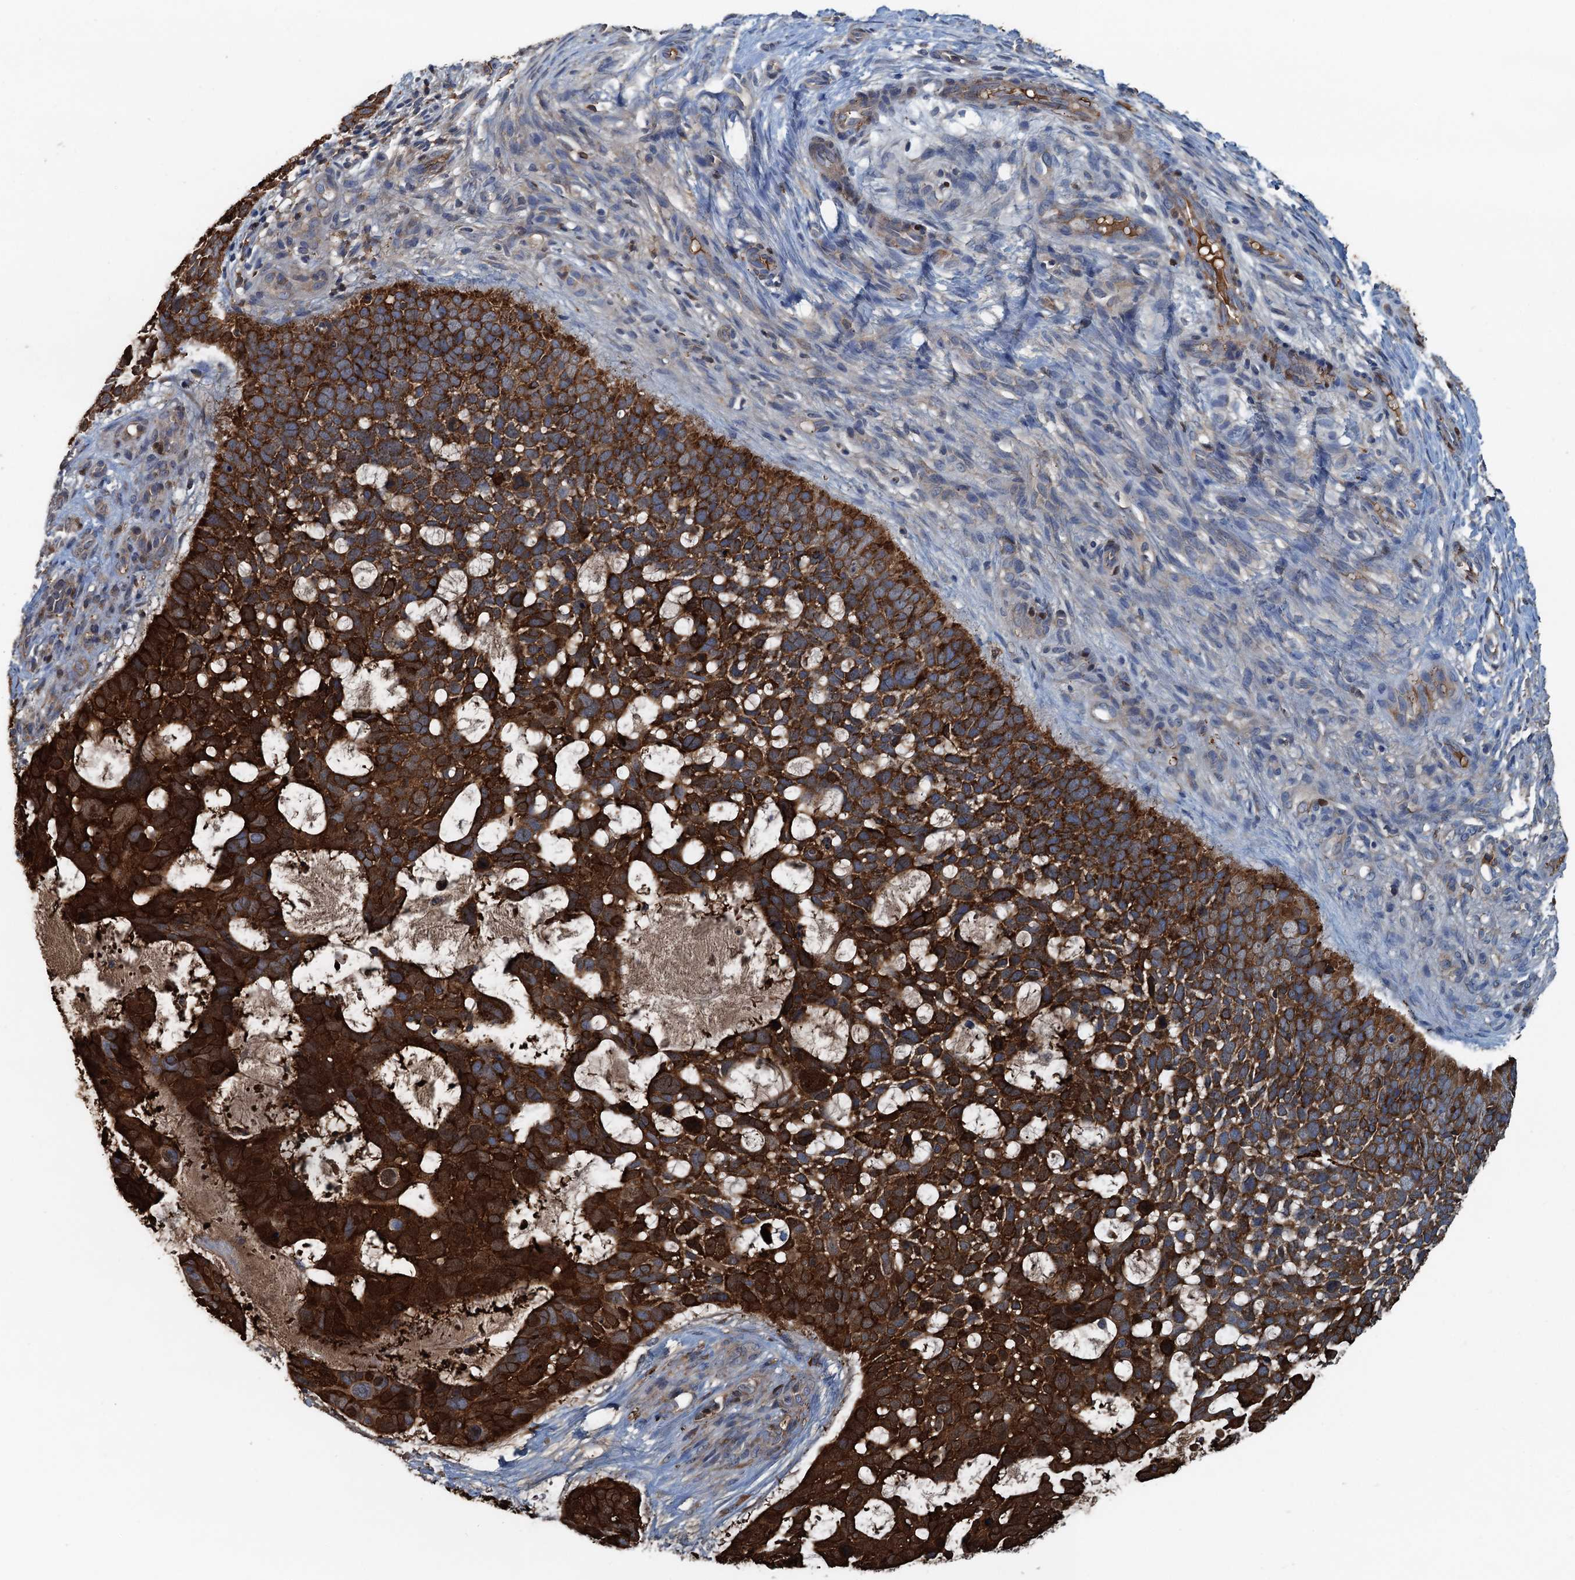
{"staining": {"intensity": "strong", "quantity": ">75%", "location": "cytoplasmic/membranous"}, "tissue": "skin cancer", "cell_type": "Tumor cells", "image_type": "cancer", "snomed": [{"axis": "morphology", "description": "Basal cell carcinoma"}, {"axis": "topography", "description": "Skin"}], "caption": "Immunohistochemistry (IHC) of human skin cancer reveals high levels of strong cytoplasmic/membranous expression in about >75% of tumor cells.", "gene": "LSM14B", "patient": {"sex": "male", "age": 88}}